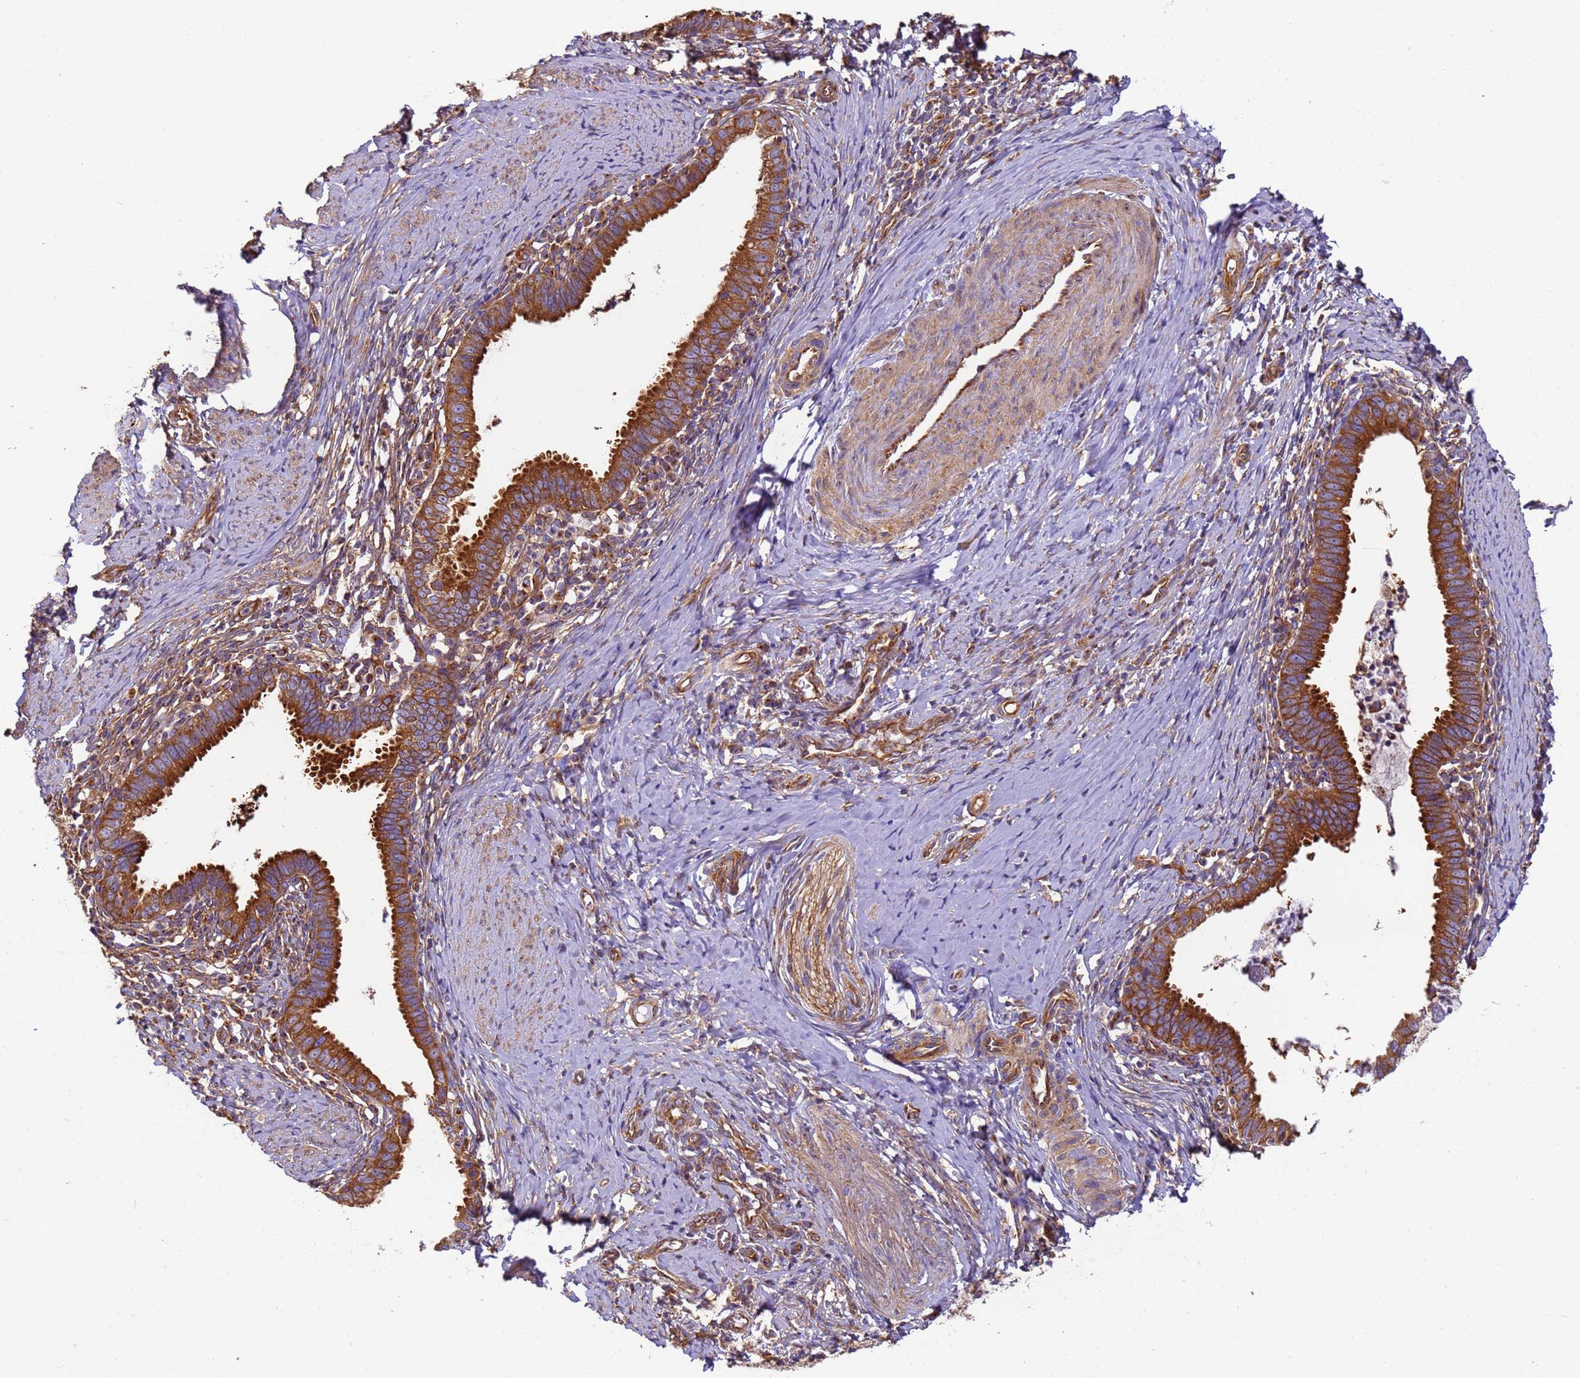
{"staining": {"intensity": "strong", "quantity": ">75%", "location": "cytoplasmic/membranous"}, "tissue": "cervical cancer", "cell_type": "Tumor cells", "image_type": "cancer", "snomed": [{"axis": "morphology", "description": "Adenocarcinoma, NOS"}, {"axis": "topography", "description": "Cervix"}], "caption": "An immunohistochemistry (IHC) micrograph of neoplastic tissue is shown. Protein staining in brown shows strong cytoplasmic/membranous positivity in cervical cancer within tumor cells.", "gene": "DYNC1I2", "patient": {"sex": "female", "age": 36}}